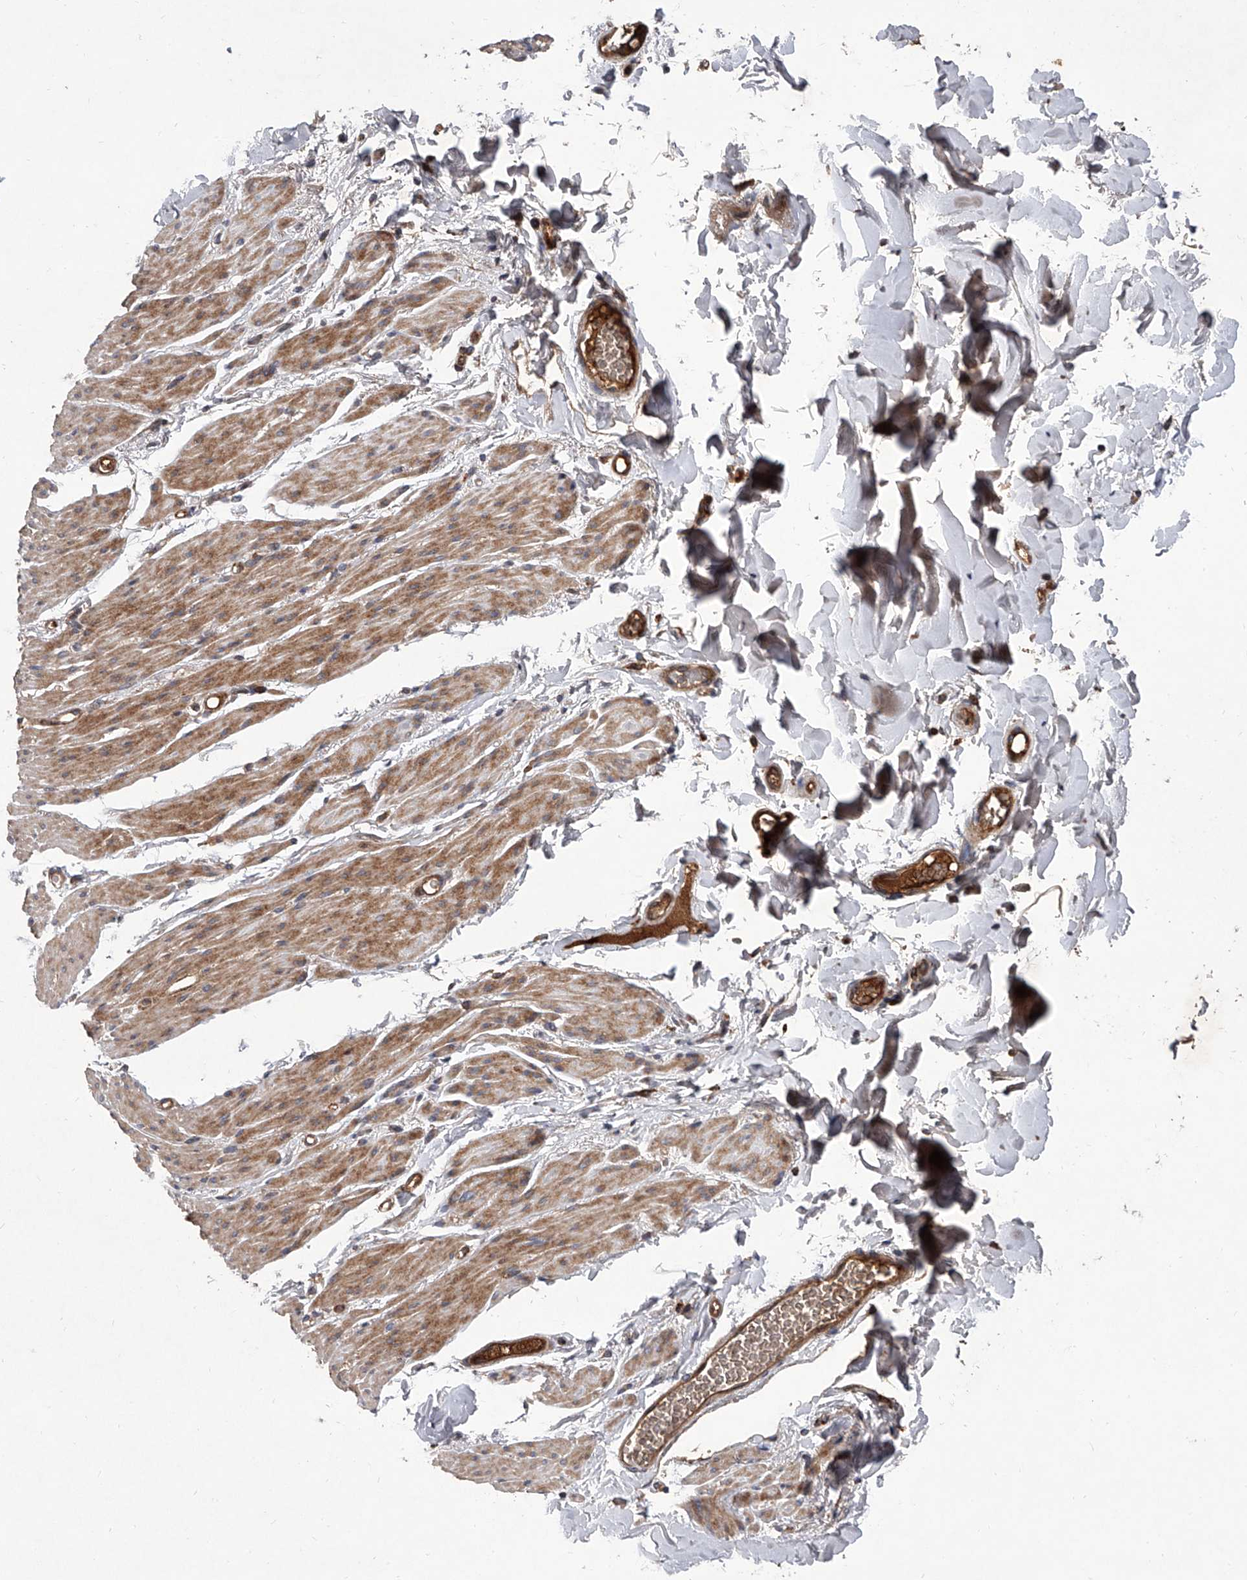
{"staining": {"intensity": "moderate", "quantity": ">75%", "location": "cytoplasmic/membranous"}, "tissue": "smooth muscle", "cell_type": "Smooth muscle cells", "image_type": "normal", "snomed": [{"axis": "morphology", "description": "Normal tissue, NOS"}, {"axis": "topography", "description": "Colon"}, {"axis": "topography", "description": "Peripheral nerve tissue"}], "caption": "The image reveals staining of unremarkable smooth muscle, revealing moderate cytoplasmic/membranous protein positivity (brown color) within smooth muscle cells. The protein is stained brown, and the nuclei are stained in blue (DAB IHC with brightfield microscopy, high magnification).", "gene": "USP47", "patient": {"sex": "female", "age": 61}}